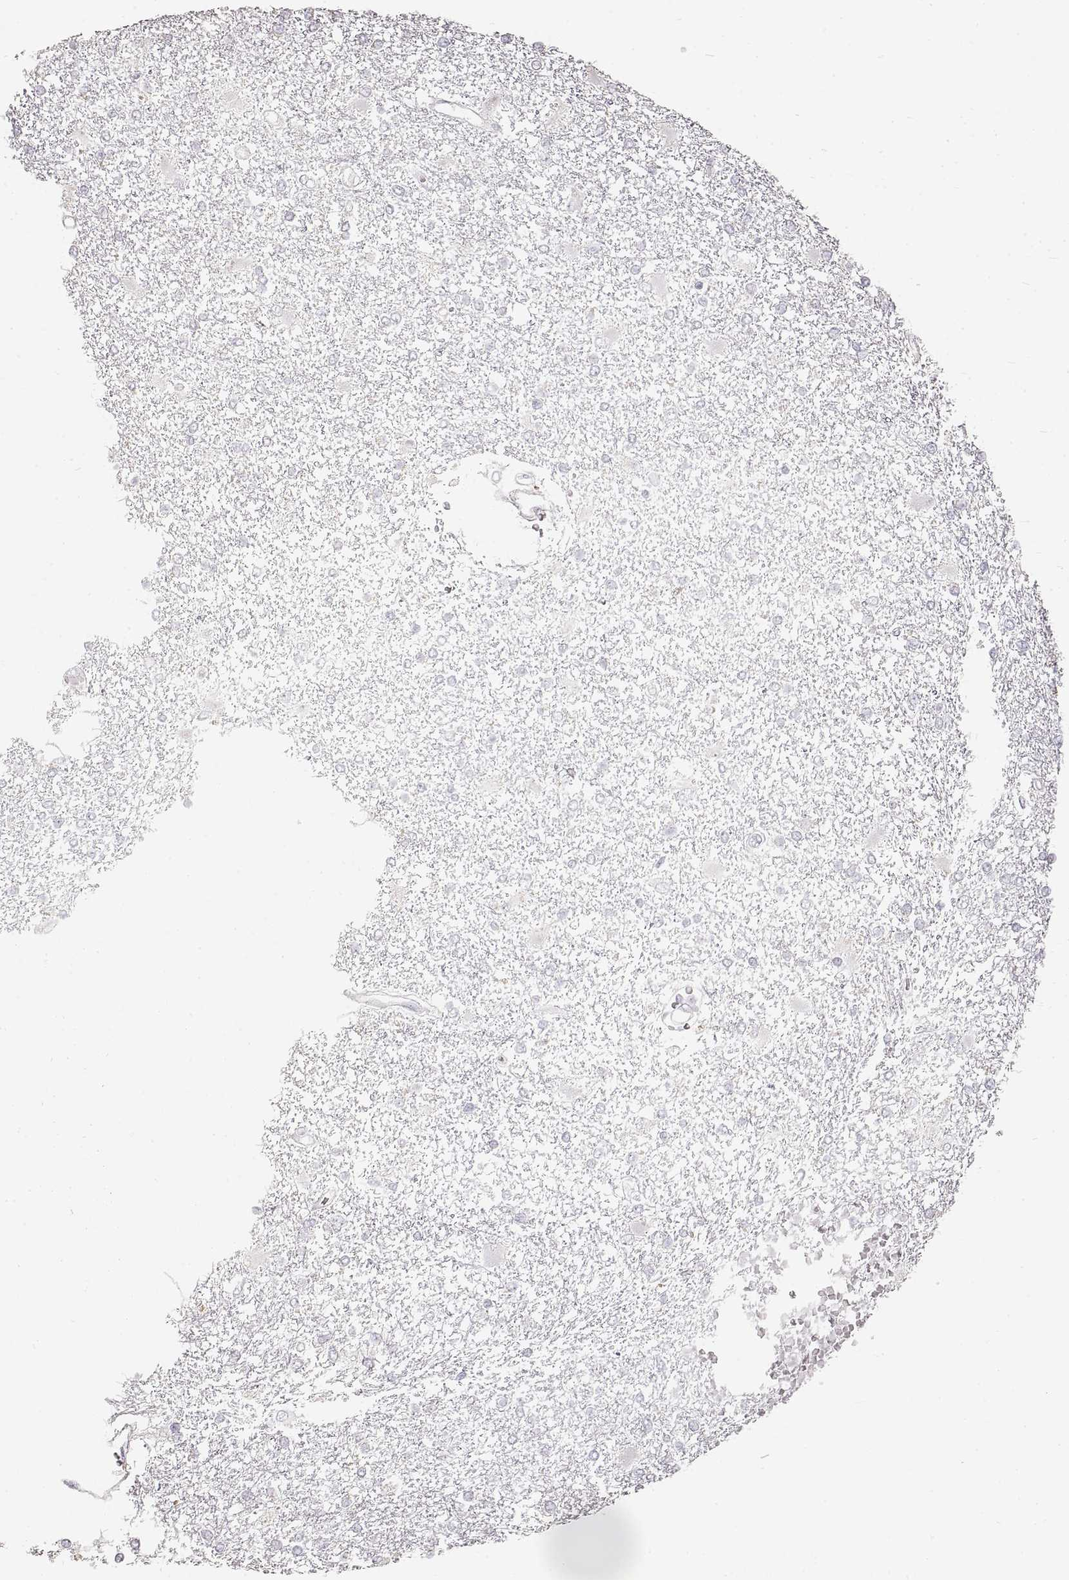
{"staining": {"intensity": "negative", "quantity": "none", "location": "none"}, "tissue": "glioma", "cell_type": "Tumor cells", "image_type": "cancer", "snomed": [{"axis": "morphology", "description": "Glioma, malignant, High grade"}, {"axis": "topography", "description": "Cerebral cortex"}], "caption": "Immunohistochemical staining of human glioma exhibits no significant positivity in tumor cells. Nuclei are stained in blue.", "gene": "ZP3", "patient": {"sex": "male", "age": 79}}